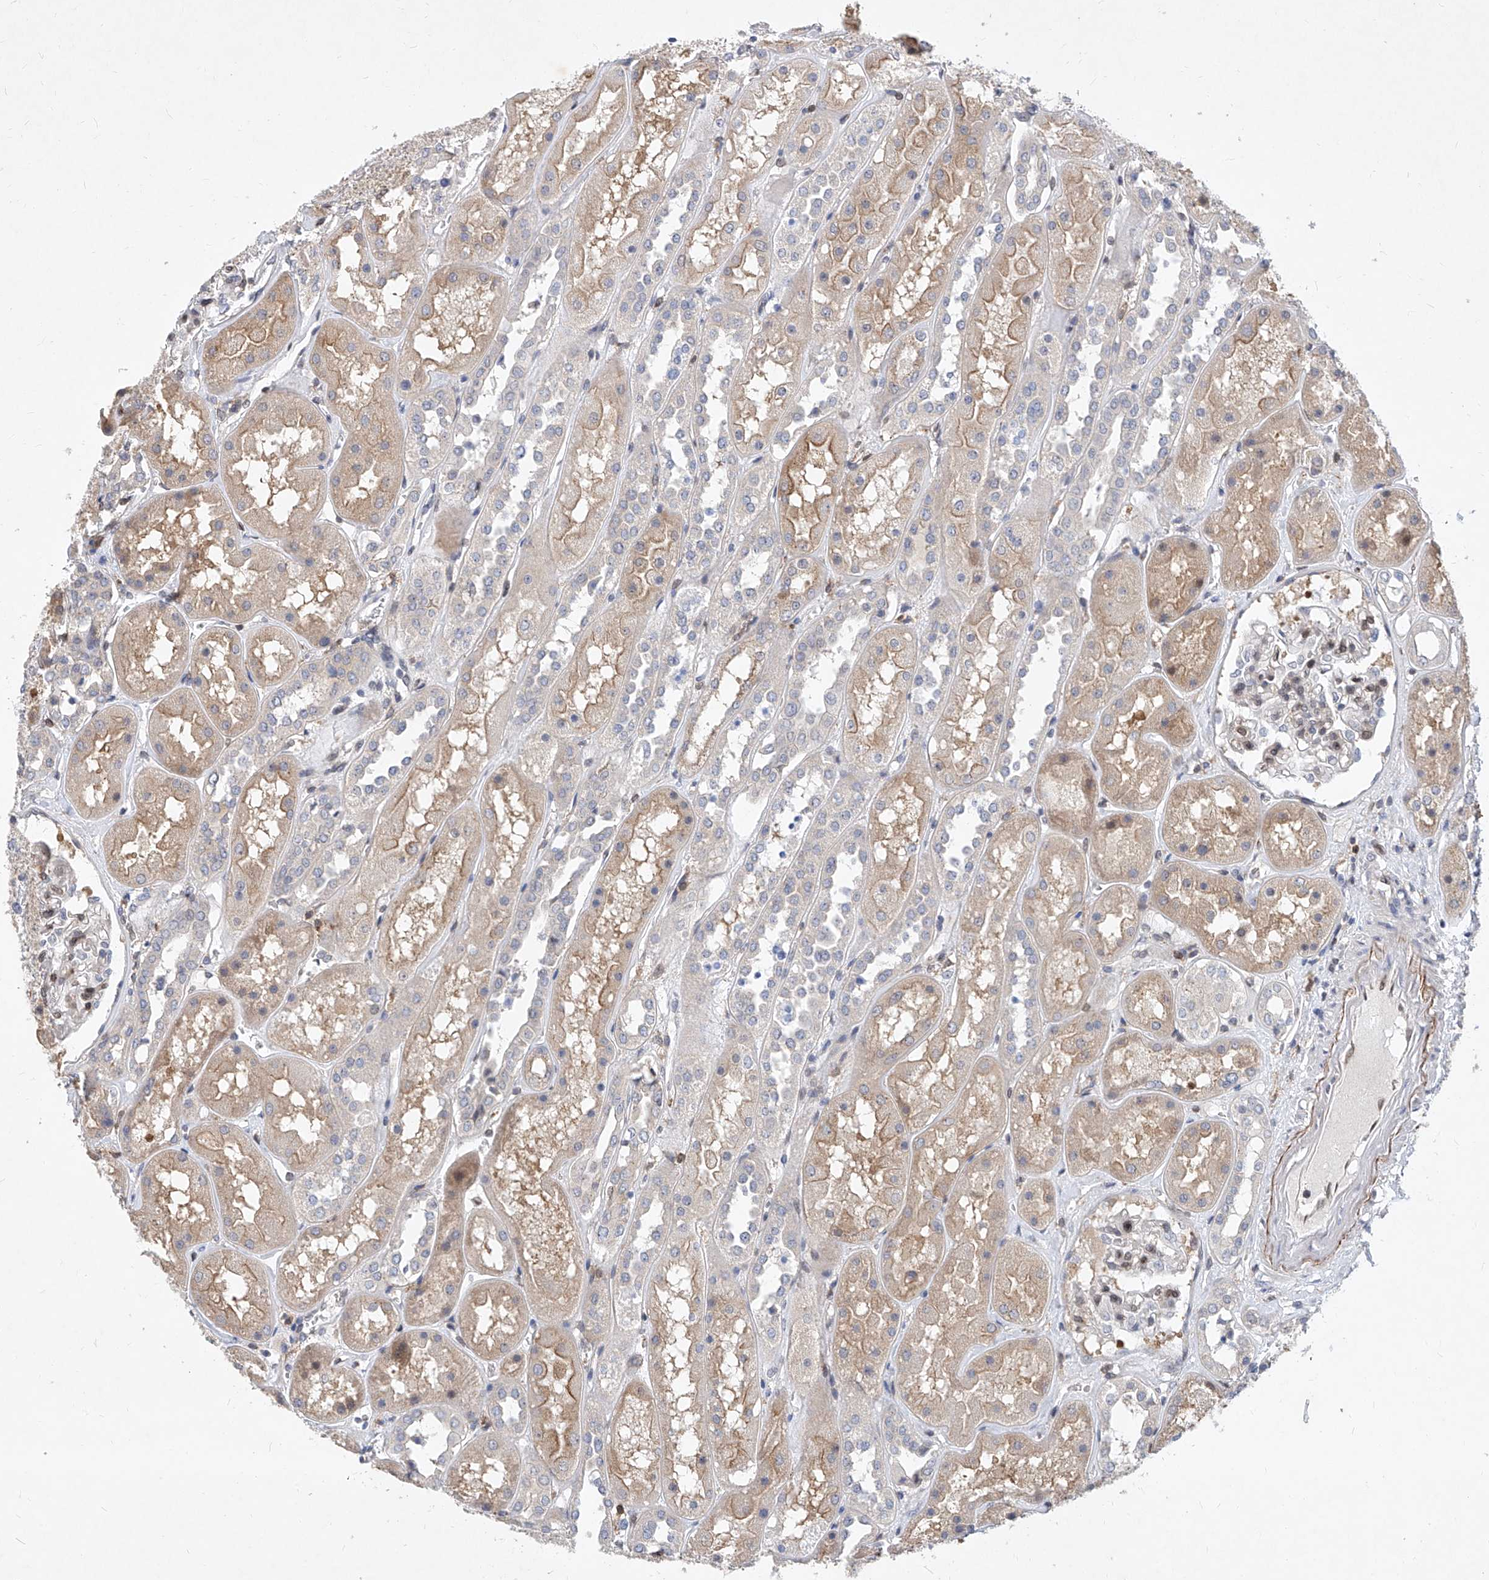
{"staining": {"intensity": "weak", "quantity": "25%-75%", "location": "nuclear"}, "tissue": "kidney", "cell_type": "Cells in glomeruli", "image_type": "normal", "snomed": [{"axis": "morphology", "description": "Normal tissue, NOS"}, {"axis": "topography", "description": "Kidney"}], "caption": "IHC (DAB (3,3'-diaminobenzidine)) staining of unremarkable kidney shows weak nuclear protein staining in approximately 25%-75% of cells in glomeruli.", "gene": "MX2", "patient": {"sex": "male", "age": 70}}